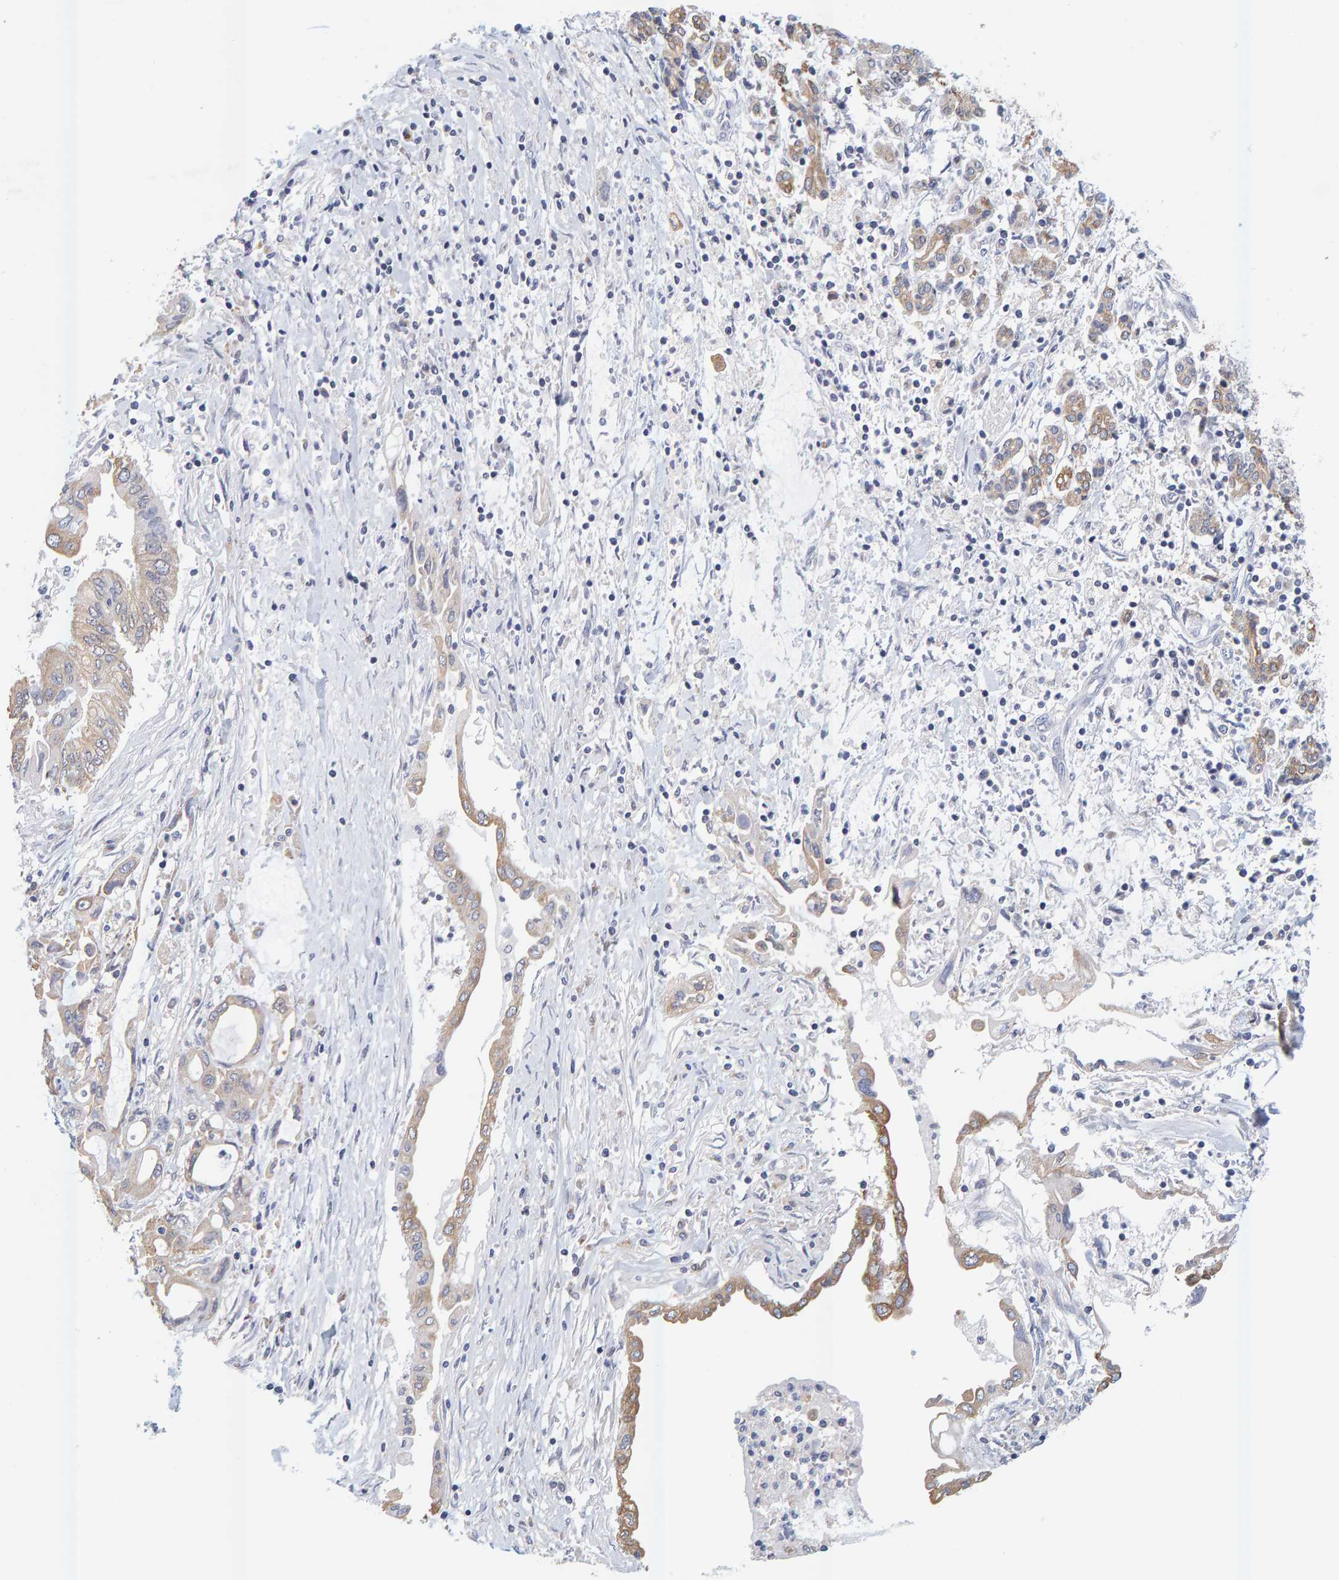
{"staining": {"intensity": "weak", "quantity": ">75%", "location": "cytoplasmic/membranous"}, "tissue": "pancreatic cancer", "cell_type": "Tumor cells", "image_type": "cancer", "snomed": [{"axis": "morphology", "description": "Adenocarcinoma, NOS"}, {"axis": "topography", "description": "Pancreas"}], "caption": "Immunohistochemical staining of pancreatic cancer (adenocarcinoma) demonstrates low levels of weak cytoplasmic/membranous expression in about >75% of tumor cells.", "gene": "SGPL1", "patient": {"sex": "female", "age": 57}}